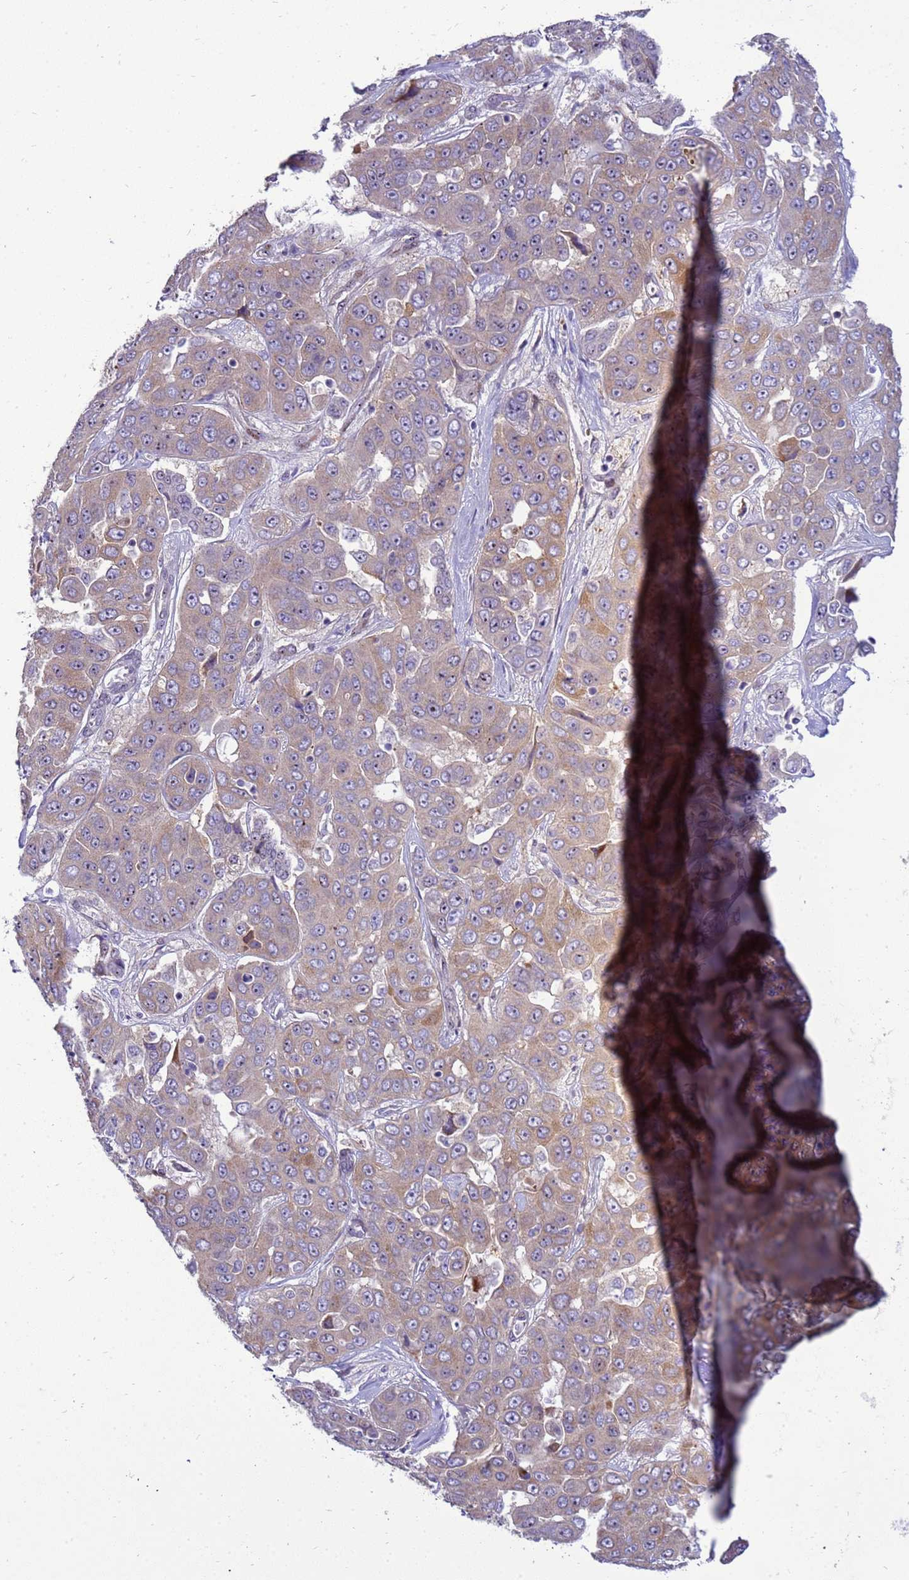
{"staining": {"intensity": "weak", "quantity": "25%-75%", "location": "cytoplasmic/membranous"}, "tissue": "liver cancer", "cell_type": "Tumor cells", "image_type": "cancer", "snomed": [{"axis": "morphology", "description": "Cholangiocarcinoma"}, {"axis": "topography", "description": "Liver"}], "caption": "Immunohistochemical staining of liver cholangiocarcinoma exhibits low levels of weak cytoplasmic/membranous protein staining in about 25%-75% of tumor cells. Nuclei are stained in blue.", "gene": "RSPO1", "patient": {"sex": "female", "age": 52}}